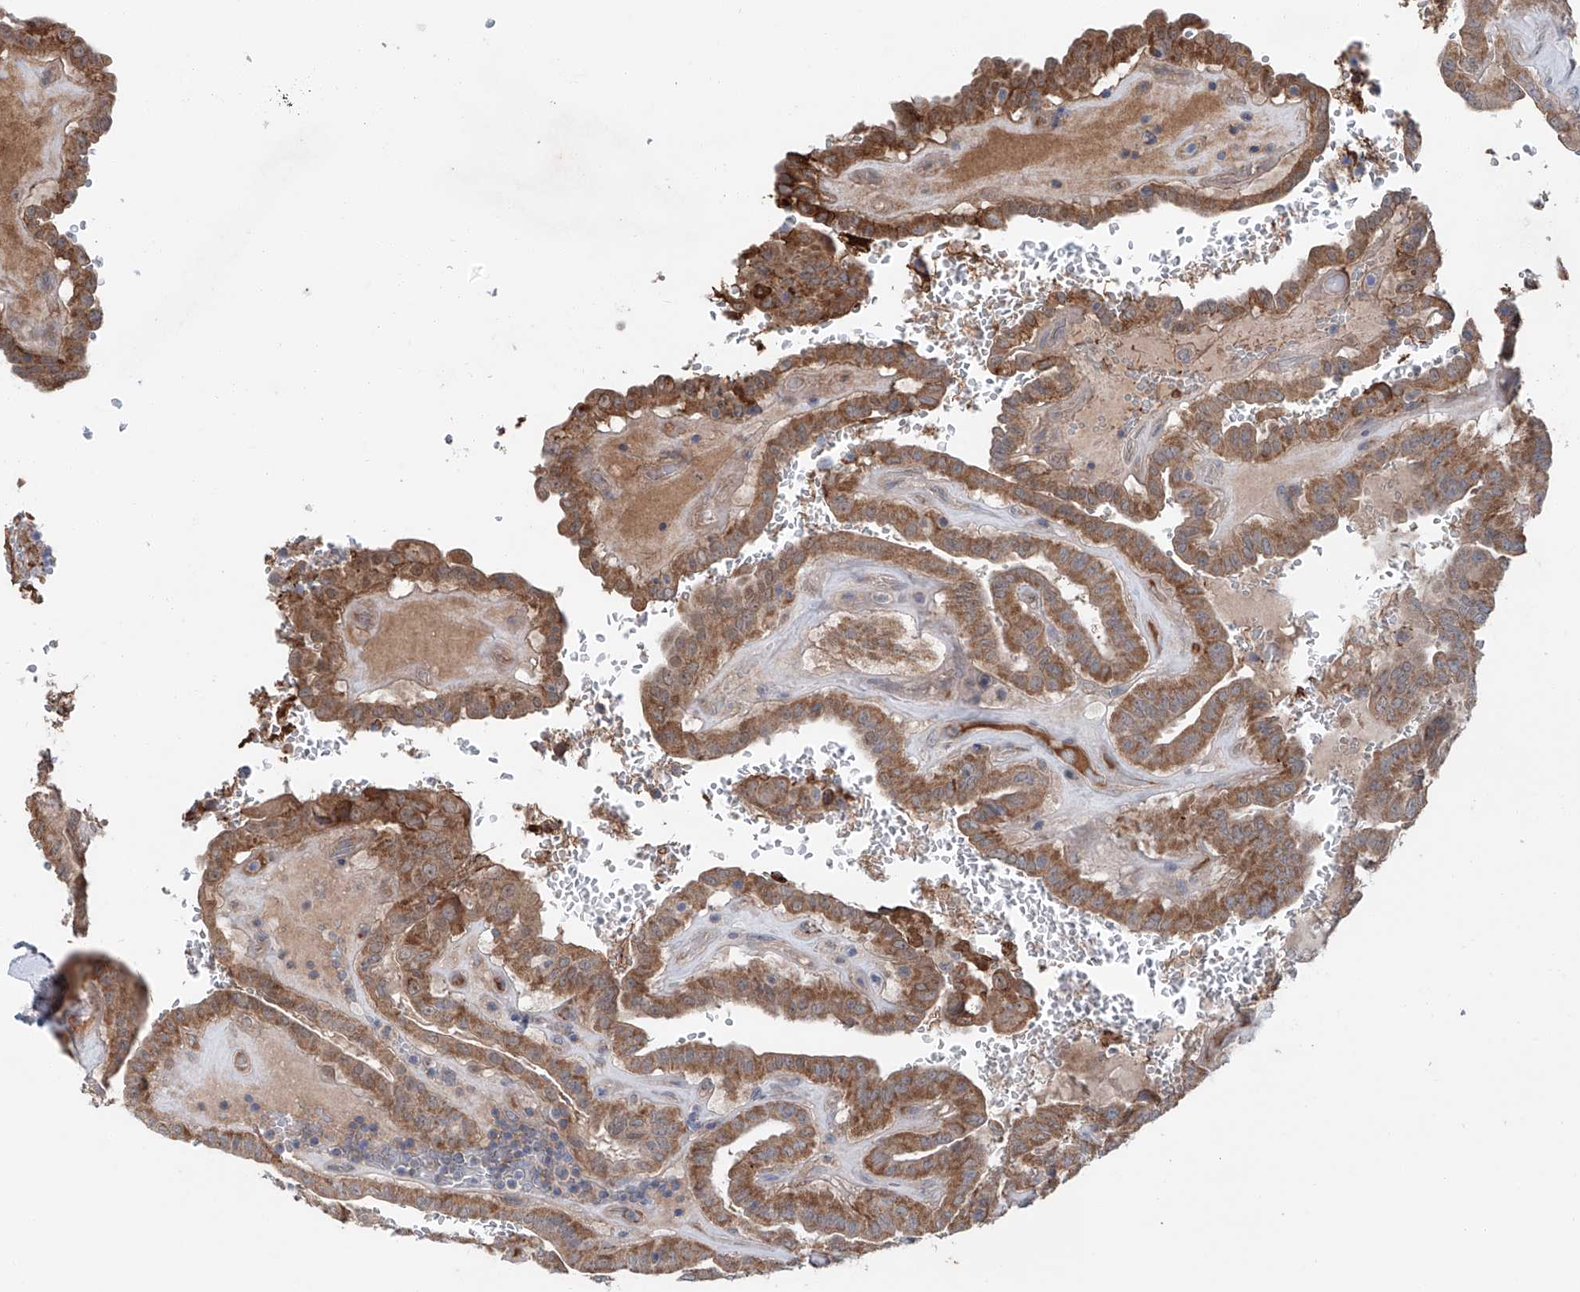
{"staining": {"intensity": "strong", "quantity": ">75%", "location": "cytoplasmic/membranous"}, "tissue": "thyroid cancer", "cell_type": "Tumor cells", "image_type": "cancer", "snomed": [{"axis": "morphology", "description": "Papillary adenocarcinoma, NOS"}, {"axis": "topography", "description": "Thyroid gland"}], "caption": "A high-resolution micrograph shows immunohistochemistry staining of thyroid papillary adenocarcinoma, which demonstrates strong cytoplasmic/membranous staining in about >75% of tumor cells.", "gene": "SIX4", "patient": {"sex": "male", "age": 77}}